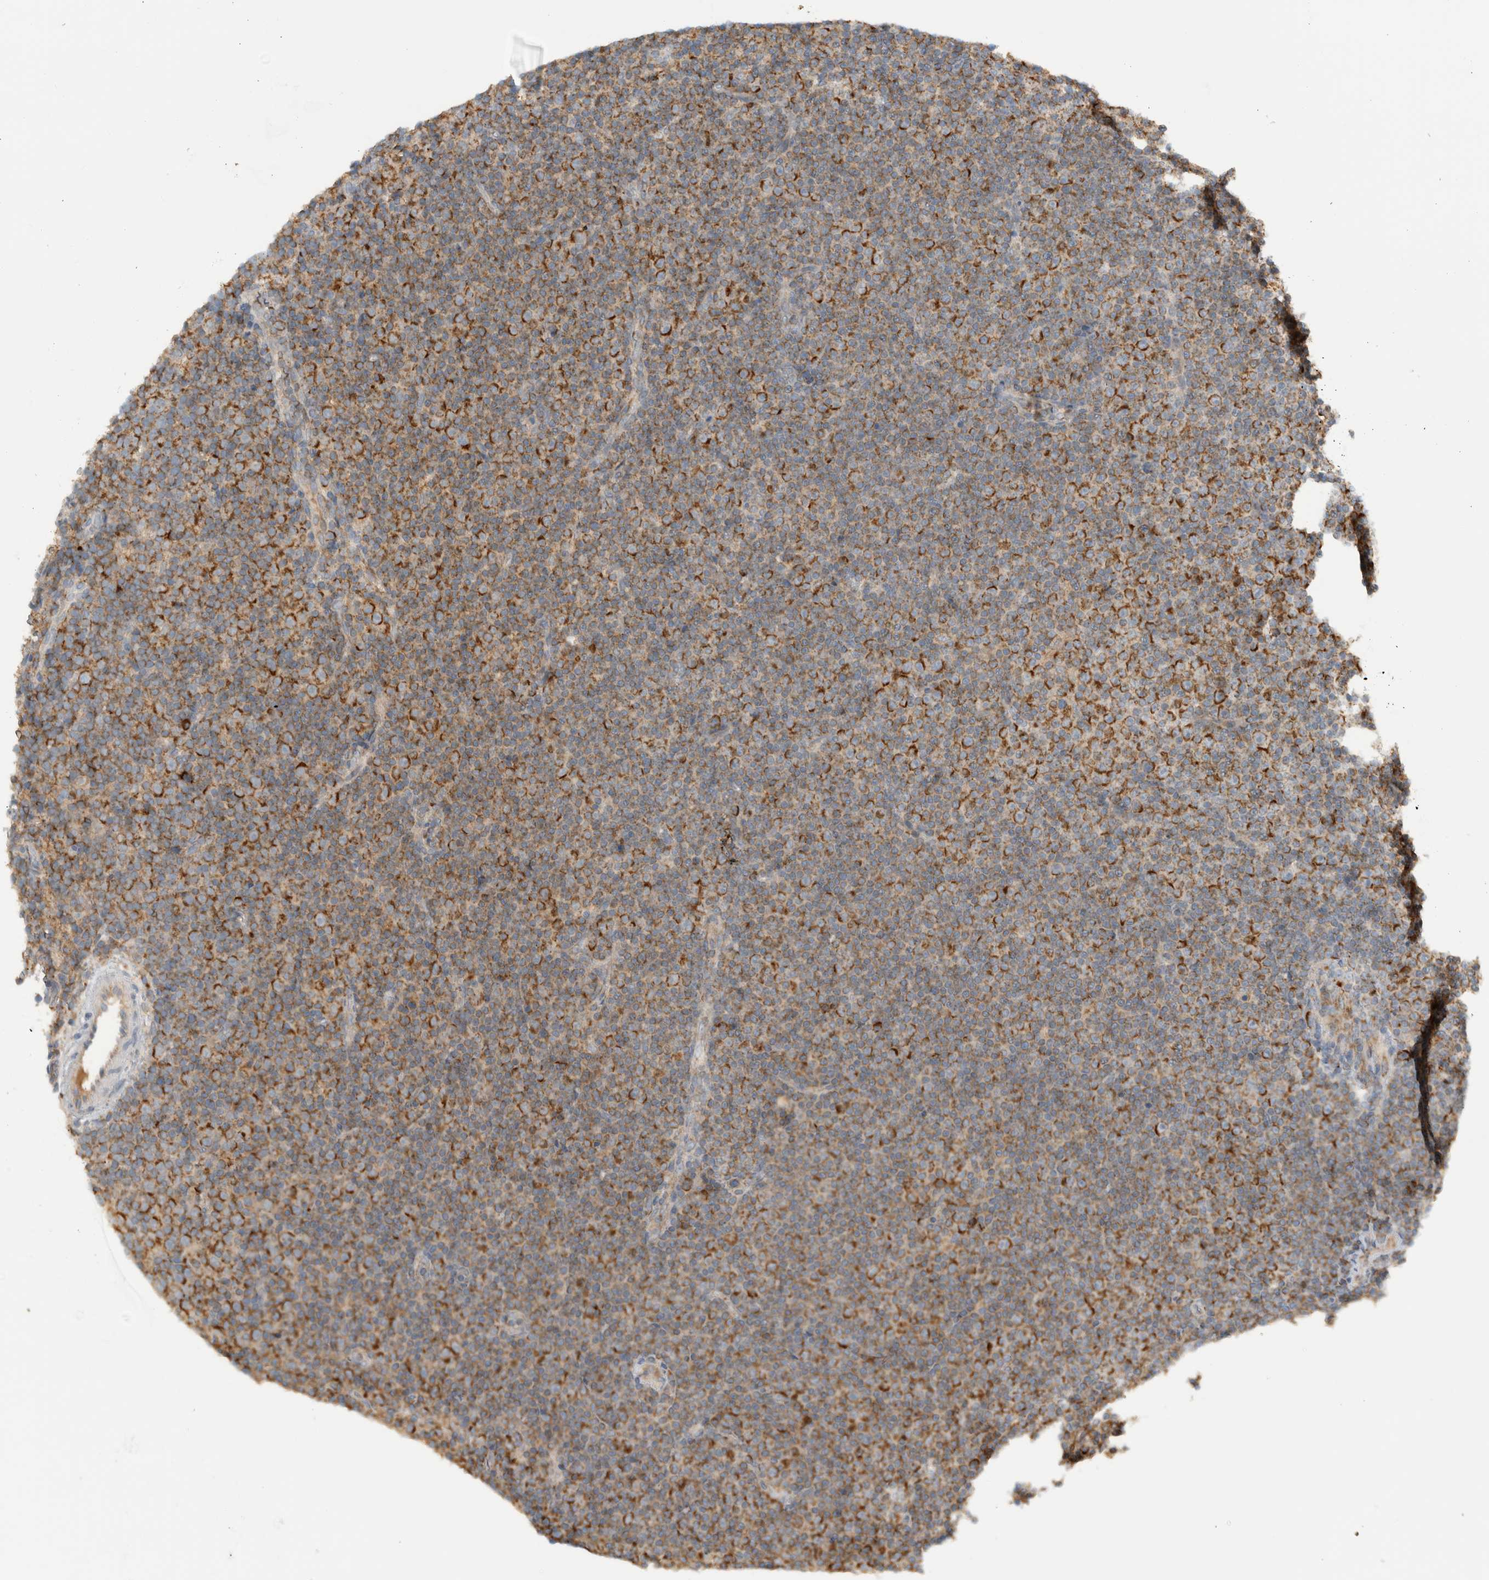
{"staining": {"intensity": "strong", "quantity": "25%-75%", "location": "cytoplasmic/membranous"}, "tissue": "lymphoma", "cell_type": "Tumor cells", "image_type": "cancer", "snomed": [{"axis": "morphology", "description": "Malignant lymphoma, non-Hodgkin's type, Low grade"}, {"axis": "topography", "description": "Lymph node"}], "caption": "Human malignant lymphoma, non-Hodgkin's type (low-grade) stained with a protein marker shows strong staining in tumor cells.", "gene": "AMPD1", "patient": {"sex": "female", "age": 67}}